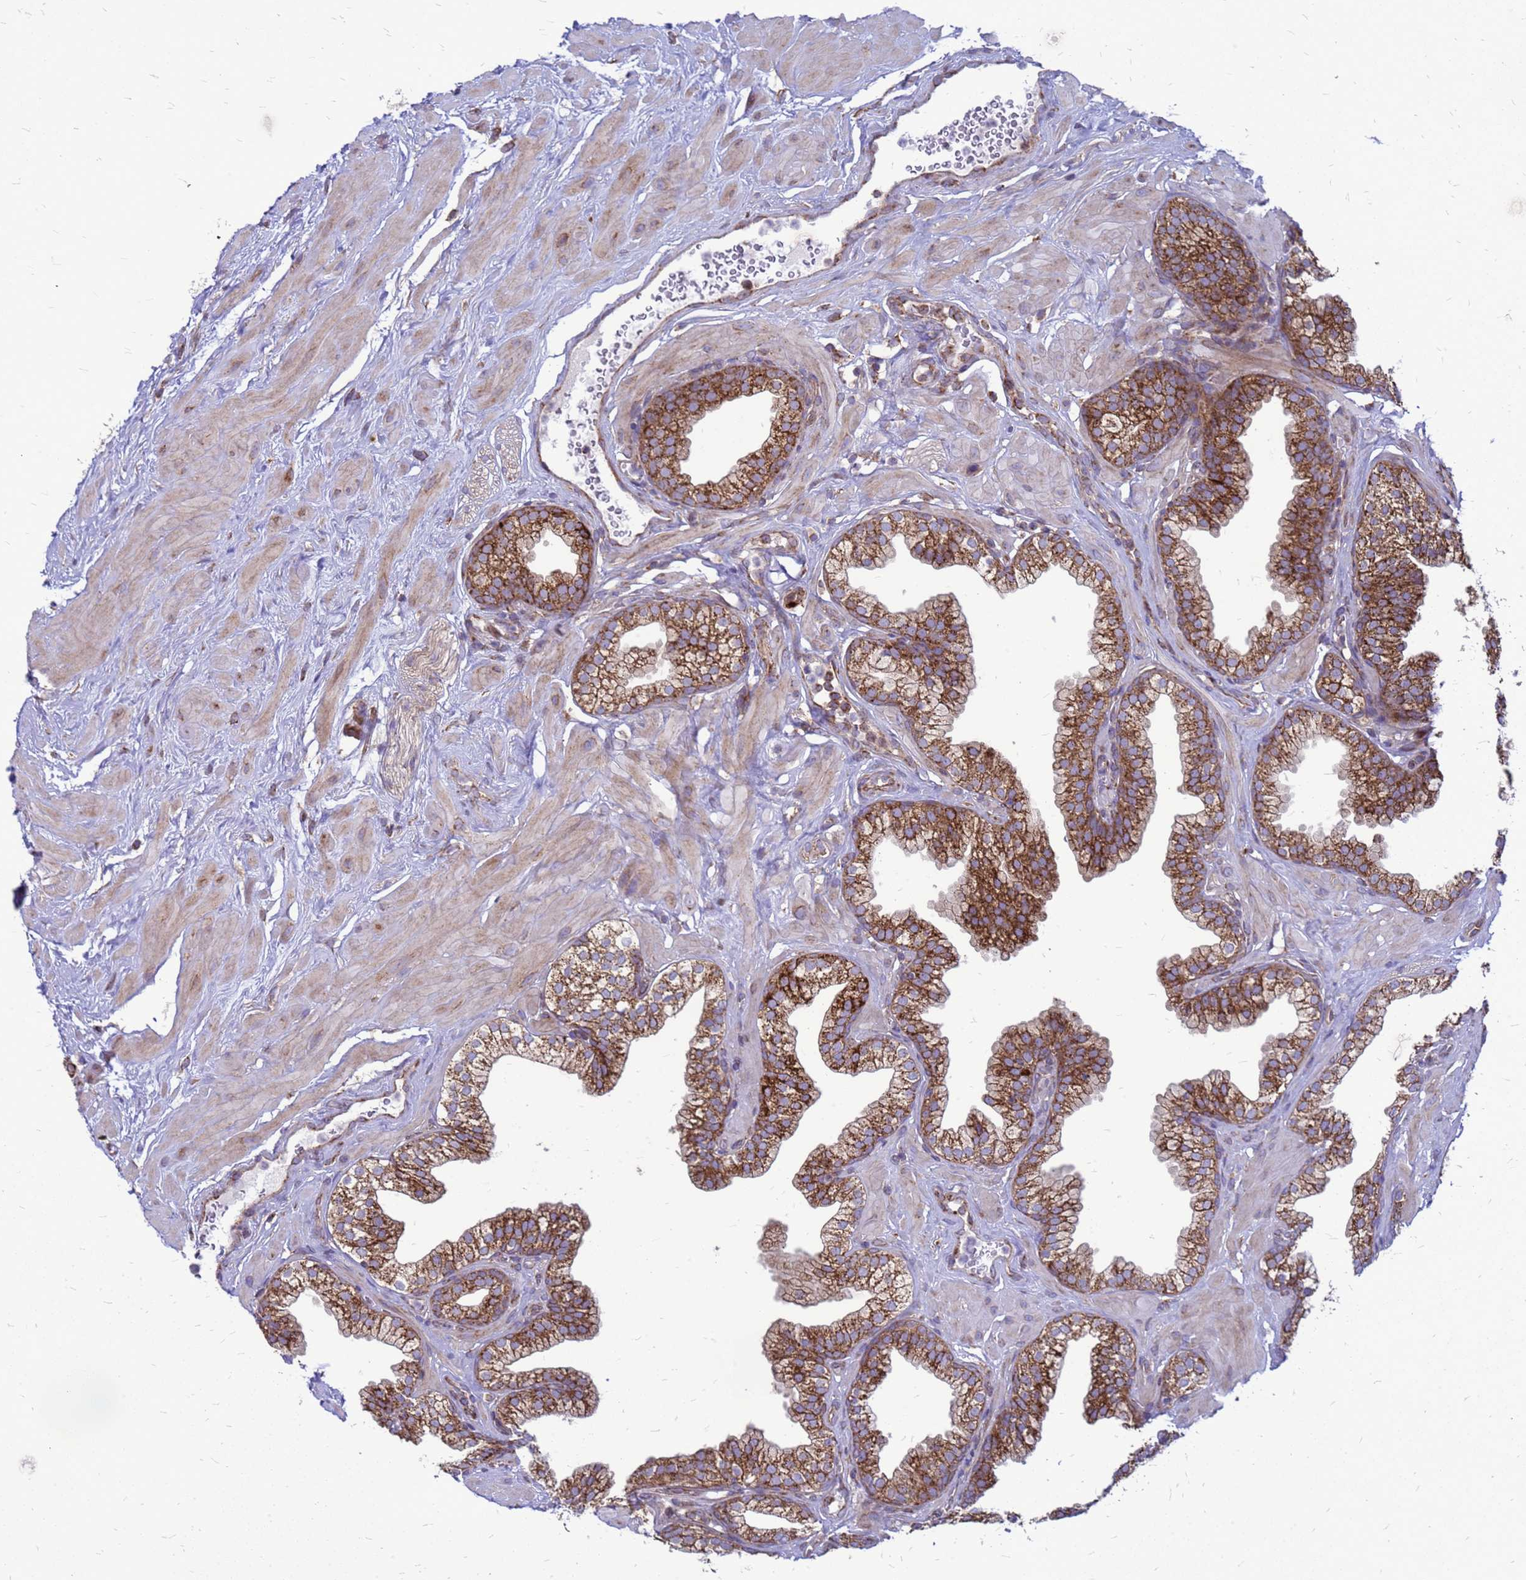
{"staining": {"intensity": "strong", "quantity": ">75%", "location": "cytoplasmic/membranous"}, "tissue": "prostate", "cell_type": "Glandular cells", "image_type": "normal", "snomed": [{"axis": "morphology", "description": "Normal tissue, NOS"}, {"axis": "morphology", "description": "Urothelial carcinoma, Low grade"}, {"axis": "topography", "description": "Urinary bladder"}, {"axis": "topography", "description": "Prostate"}], "caption": "DAB (3,3'-diaminobenzidine) immunohistochemical staining of normal human prostate demonstrates strong cytoplasmic/membranous protein expression in approximately >75% of glandular cells. Using DAB (brown) and hematoxylin (blue) stains, captured at high magnification using brightfield microscopy.", "gene": "FSTL4", "patient": {"sex": "male", "age": 60}}